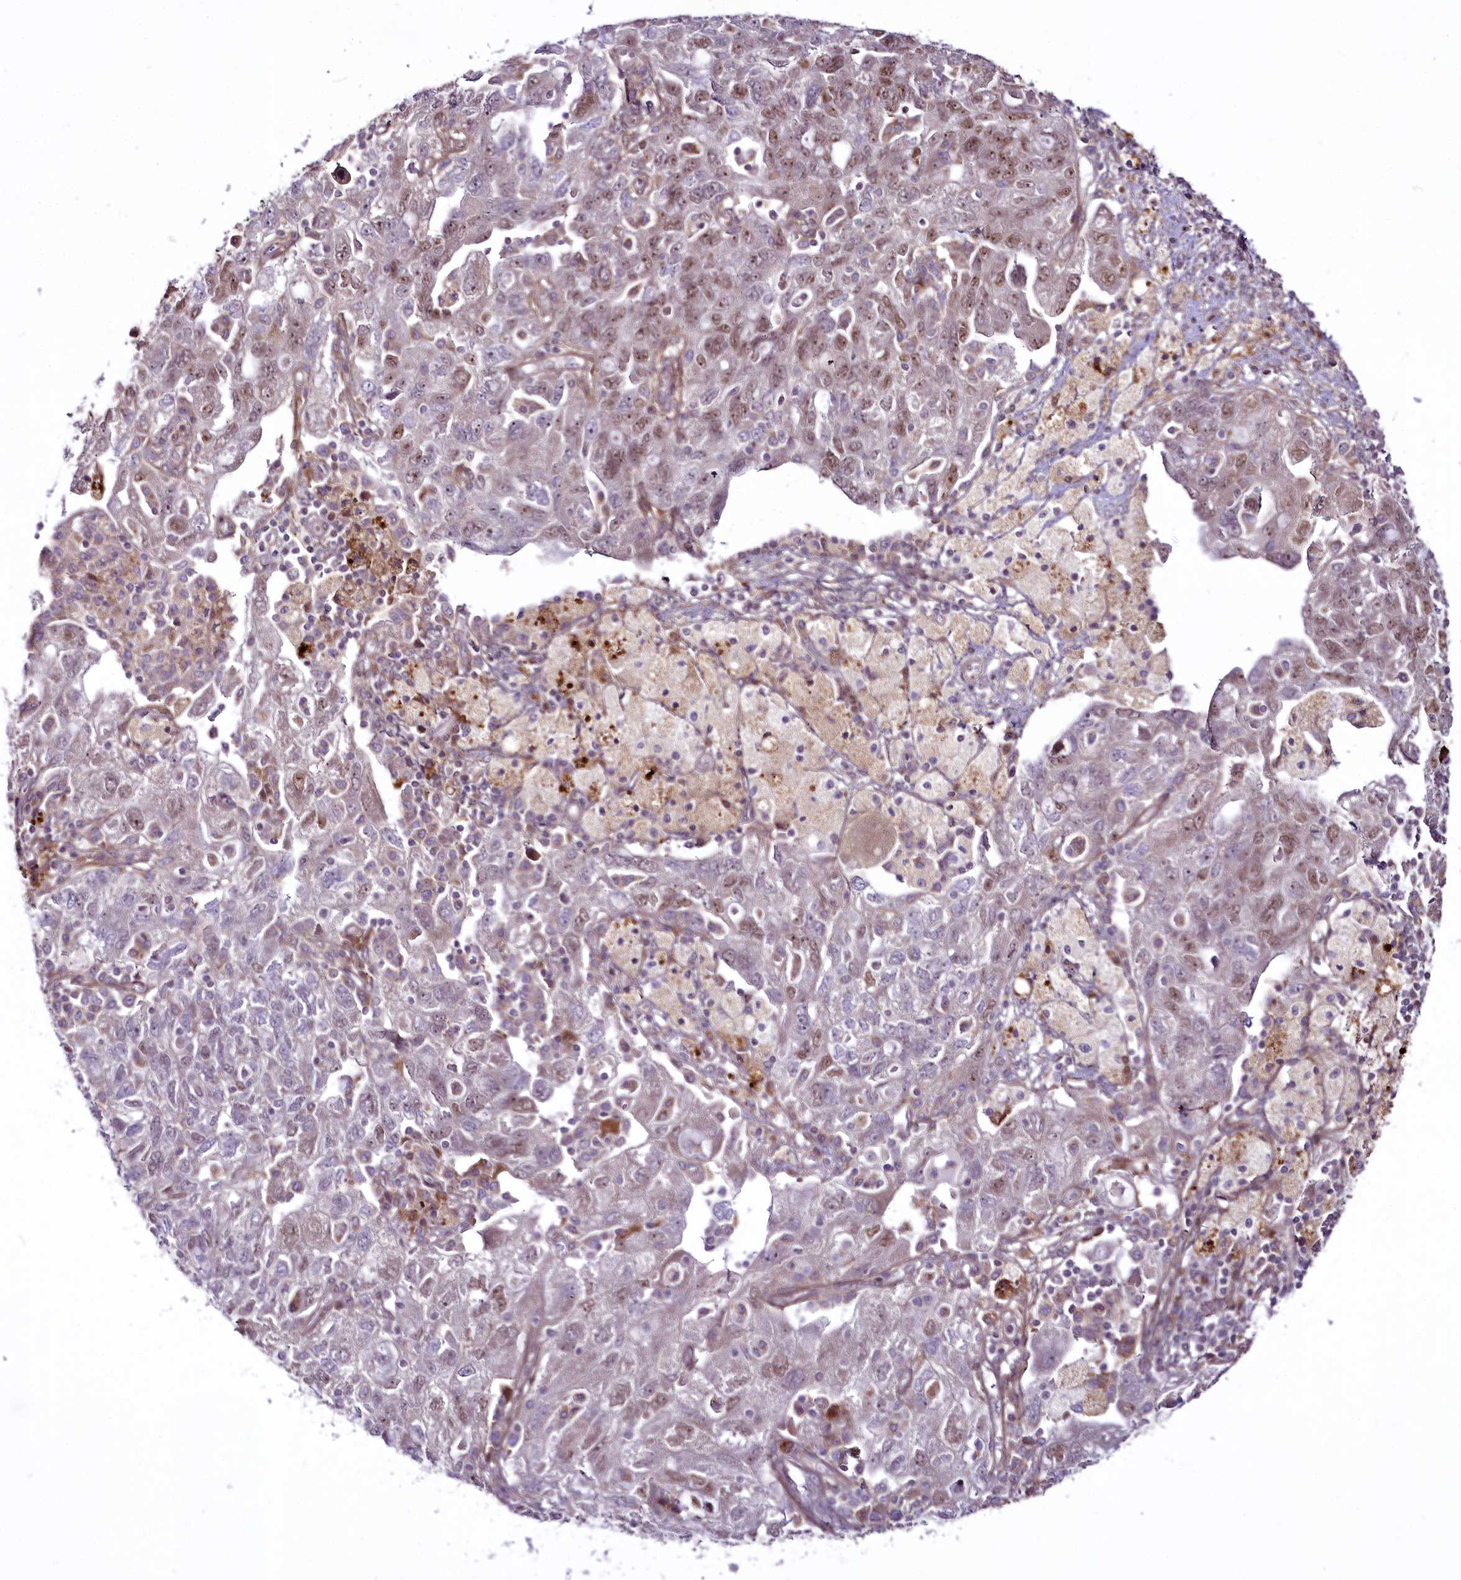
{"staining": {"intensity": "moderate", "quantity": "25%-75%", "location": "nuclear"}, "tissue": "ovarian cancer", "cell_type": "Tumor cells", "image_type": "cancer", "snomed": [{"axis": "morphology", "description": "Carcinoma, NOS"}, {"axis": "morphology", "description": "Cystadenocarcinoma, serous, NOS"}, {"axis": "topography", "description": "Ovary"}], "caption": "Carcinoma (ovarian) stained for a protein (brown) demonstrates moderate nuclear positive positivity in approximately 25%-75% of tumor cells.", "gene": "RSBN1", "patient": {"sex": "female", "age": 69}}